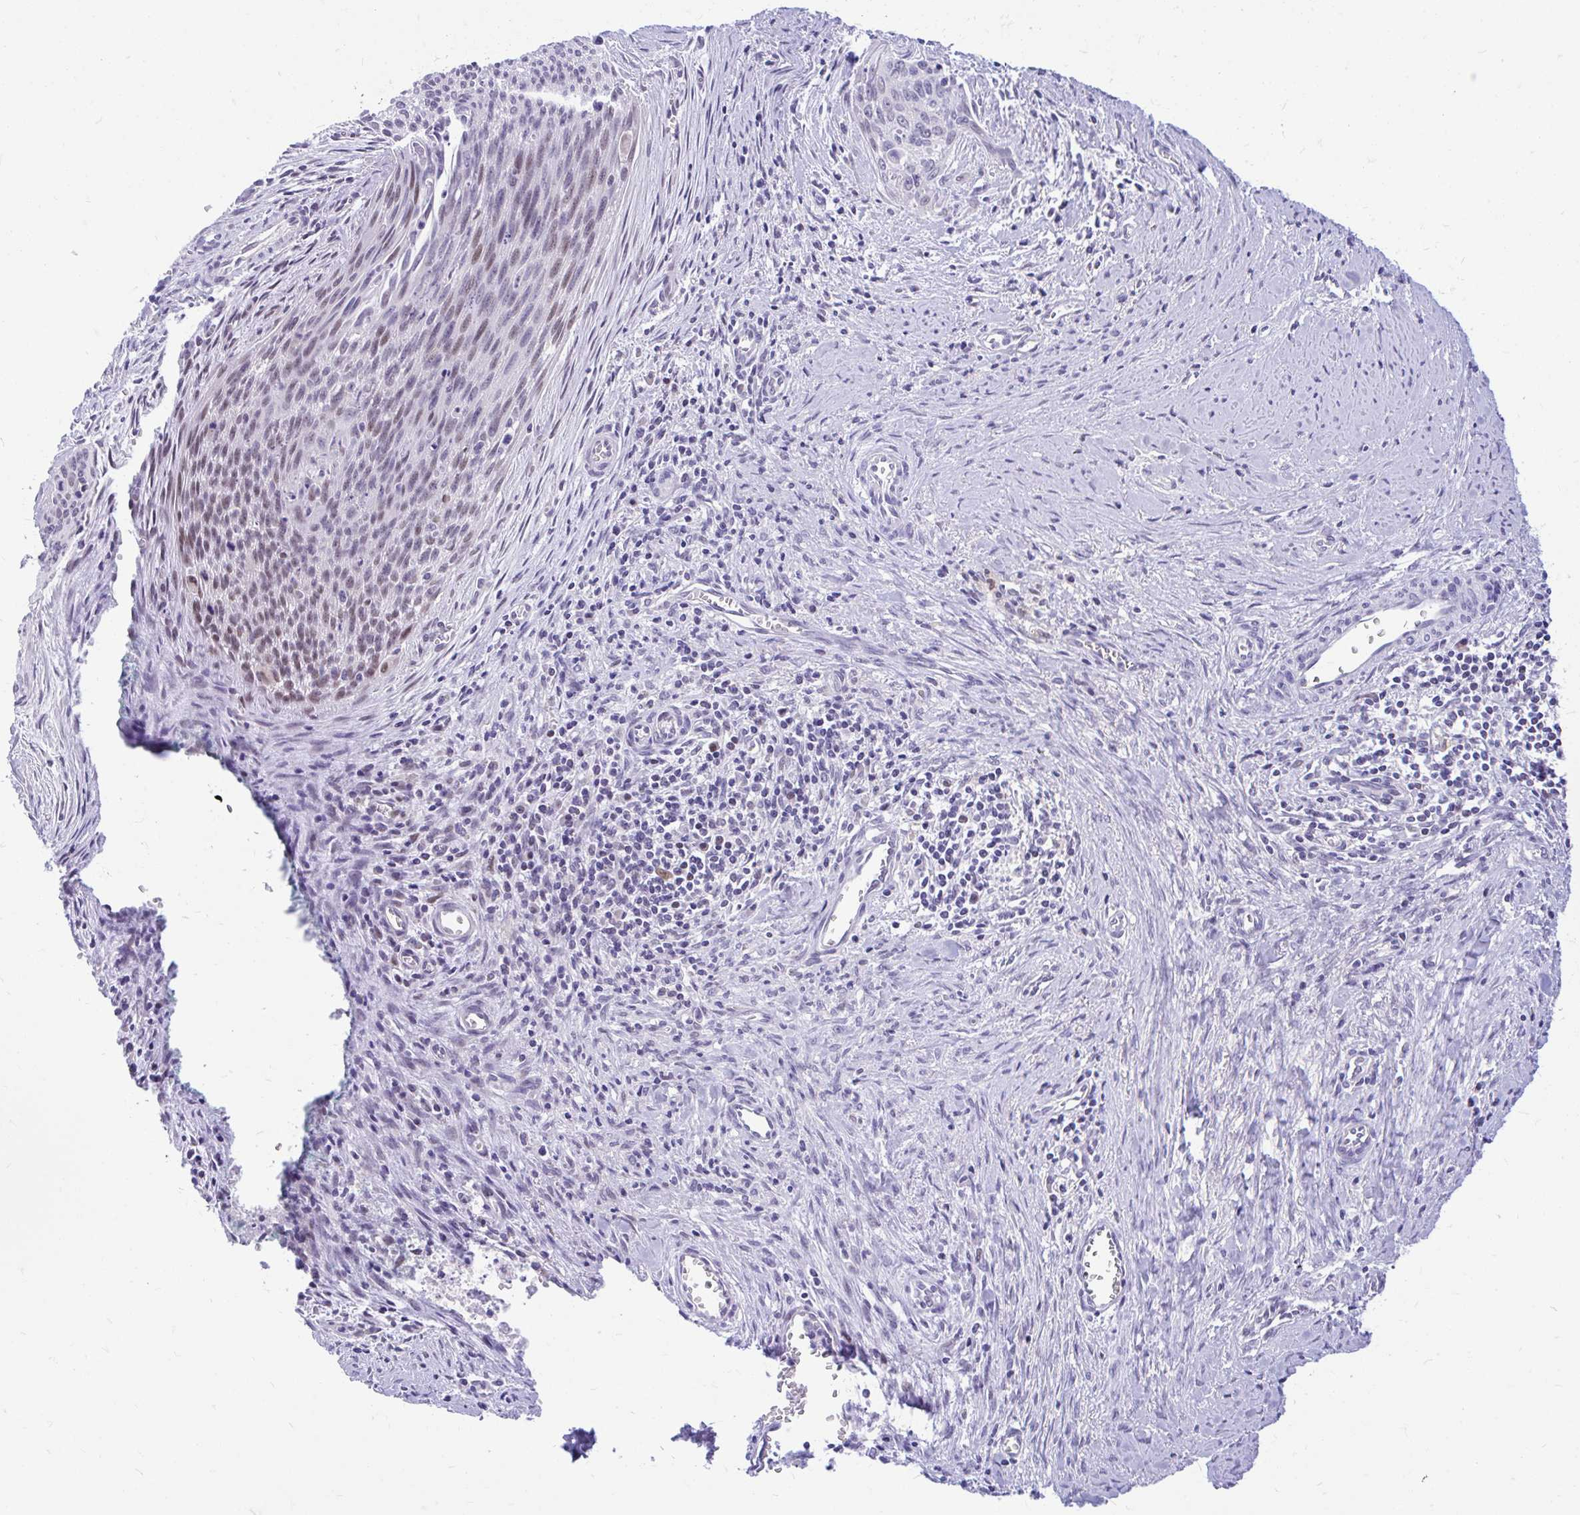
{"staining": {"intensity": "weak", "quantity": ">75%", "location": "nuclear"}, "tissue": "cervical cancer", "cell_type": "Tumor cells", "image_type": "cancer", "snomed": [{"axis": "morphology", "description": "Squamous cell carcinoma, NOS"}, {"axis": "topography", "description": "Cervix"}], "caption": "Weak nuclear protein expression is identified in about >75% of tumor cells in cervical cancer (squamous cell carcinoma). (DAB (3,3'-diaminobenzidine) IHC, brown staining for protein, blue staining for nuclei).", "gene": "GLB1L2", "patient": {"sex": "female", "age": 55}}